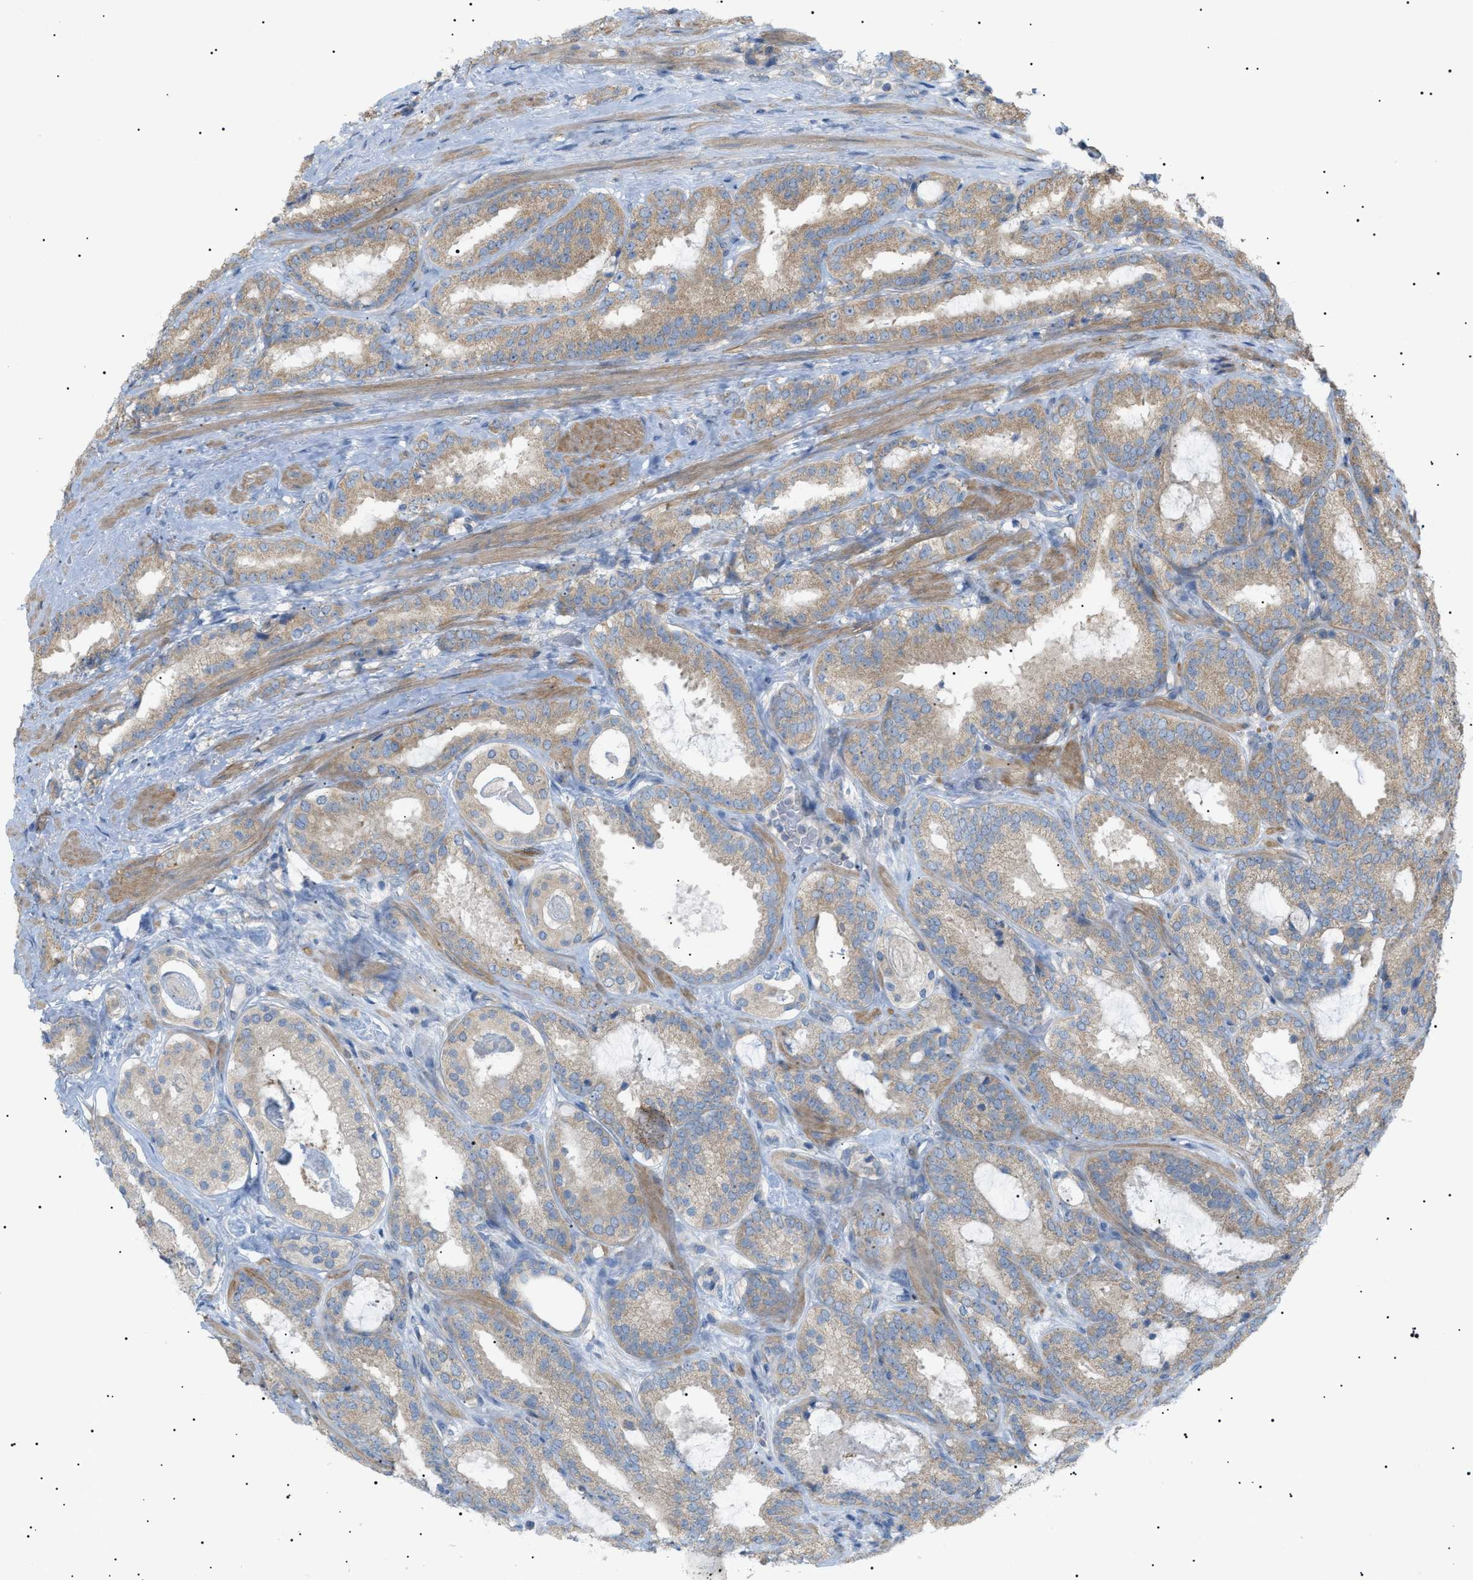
{"staining": {"intensity": "weak", "quantity": ">75%", "location": "cytoplasmic/membranous"}, "tissue": "prostate cancer", "cell_type": "Tumor cells", "image_type": "cancer", "snomed": [{"axis": "morphology", "description": "Adenocarcinoma, Low grade"}, {"axis": "topography", "description": "Prostate"}], "caption": "A low amount of weak cytoplasmic/membranous expression is identified in approximately >75% of tumor cells in prostate cancer tissue. The staining was performed using DAB (3,3'-diaminobenzidine), with brown indicating positive protein expression. Nuclei are stained blue with hematoxylin.", "gene": "IRS2", "patient": {"sex": "male", "age": 69}}